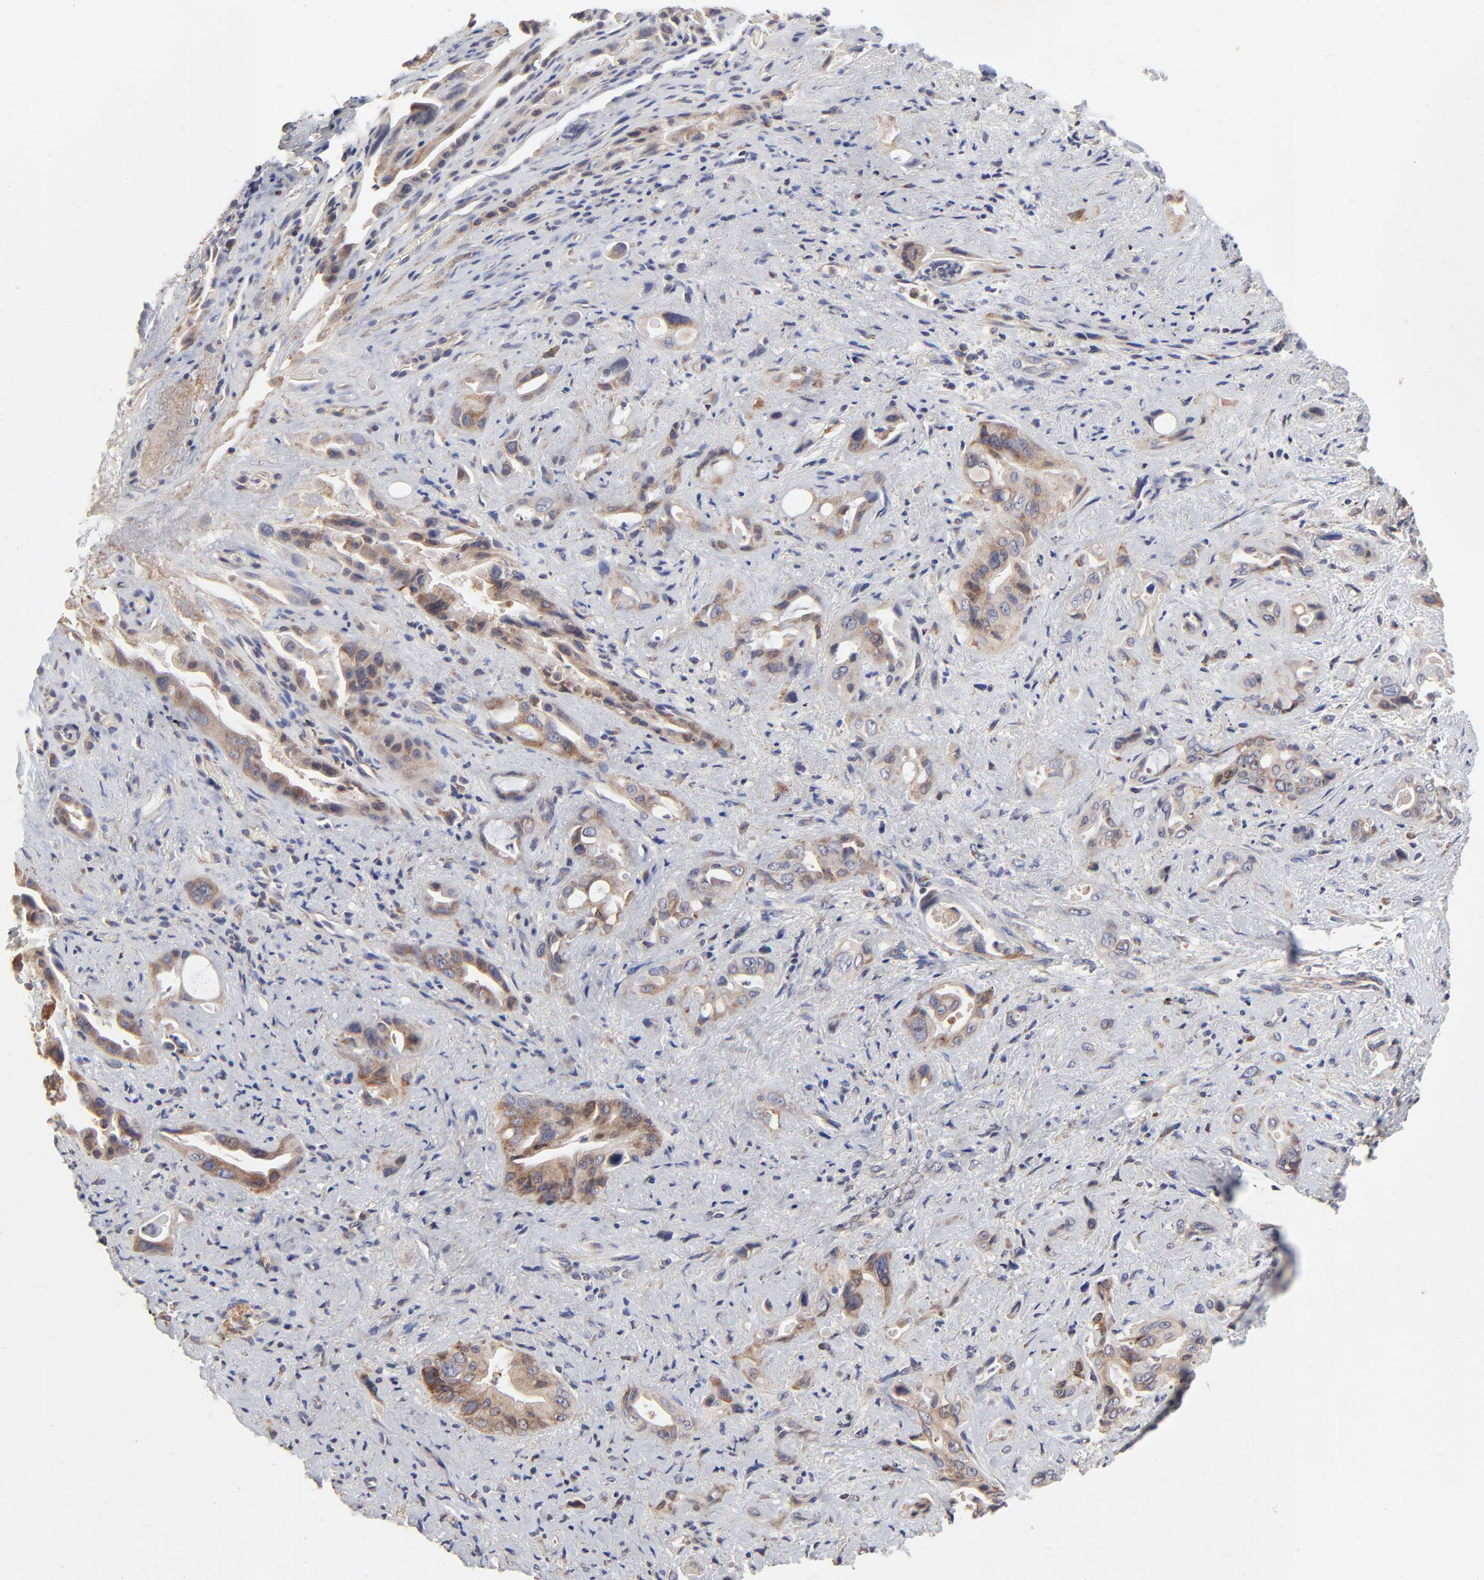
{"staining": {"intensity": "moderate", "quantity": ">75%", "location": "cytoplasmic/membranous"}, "tissue": "pancreatic cancer", "cell_type": "Tumor cells", "image_type": "cancer", "snomed": [{"axis": "morphology", "description": "Adenocarcinoma, NOS"}, {"axis": "topography", "description": "Pancreas"}], "caption": "This is an image of immunohistochemistry (IHC) staining of pancreatic cancer (adenocarcinoma), which shows moderate staining in the cytoplasmic/membranous of tumor cells.", "gene": "ELP2", "patient": {"sex": "male", "age": 77}}